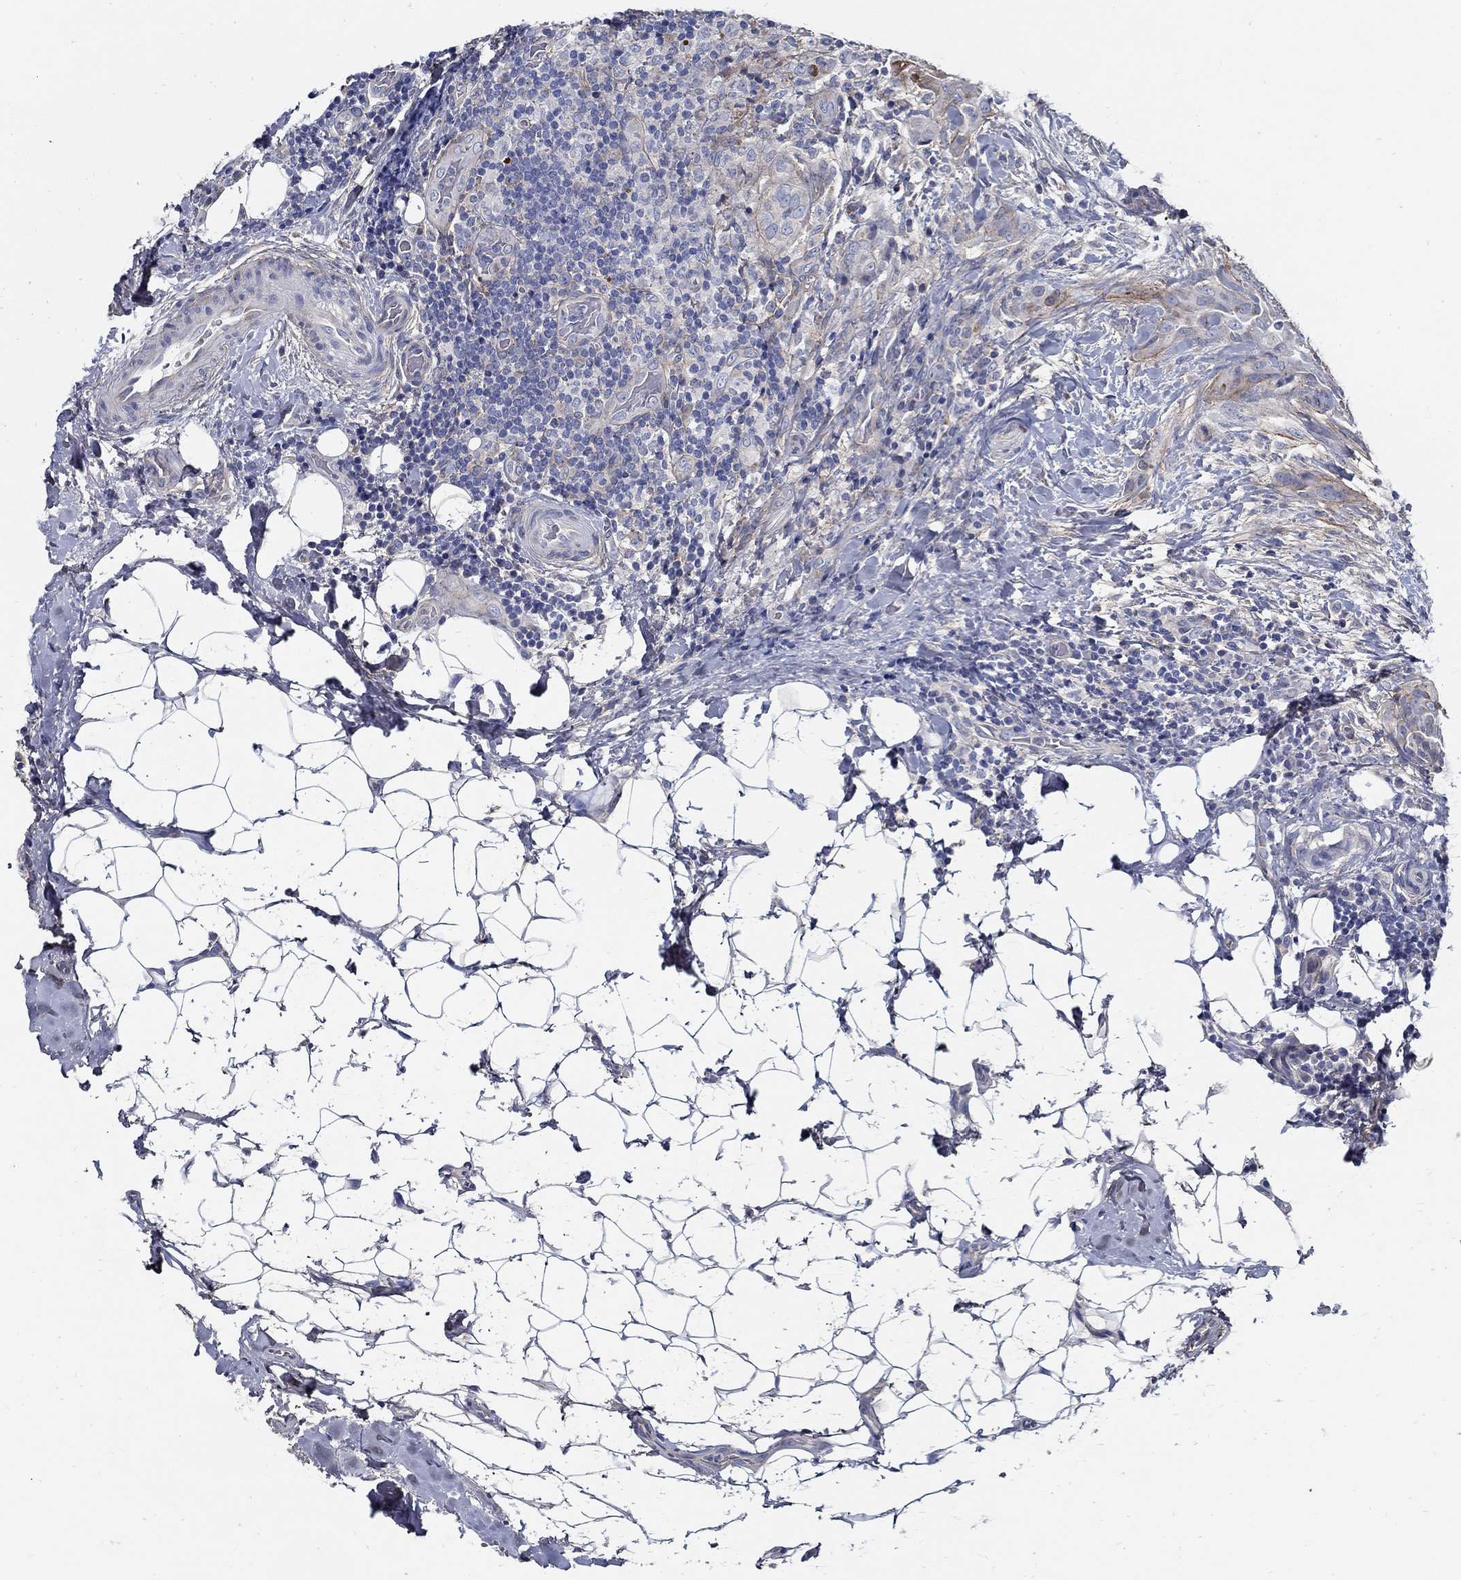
{"staining": {"intensity": "negative", "quantity": "none", "location": "none"}, "tissue": "thyroid cancer", "cell_type": "Tumor cells", "image_type": "cancer", "snomed": [{"axis": "morphology", "description": "Papillary adenocarcinoma, NOS"}, {"axis": "topography", "description": "Thyroid gland"}], "caption": "Thyroid cancer (papillary adenocarcinoma) stained for a protein using immunohistochemistry (IHC) reveals no staining tumor cells.", "gene": "TGFBI", "patient": {"sex": "male", "age": 61}}